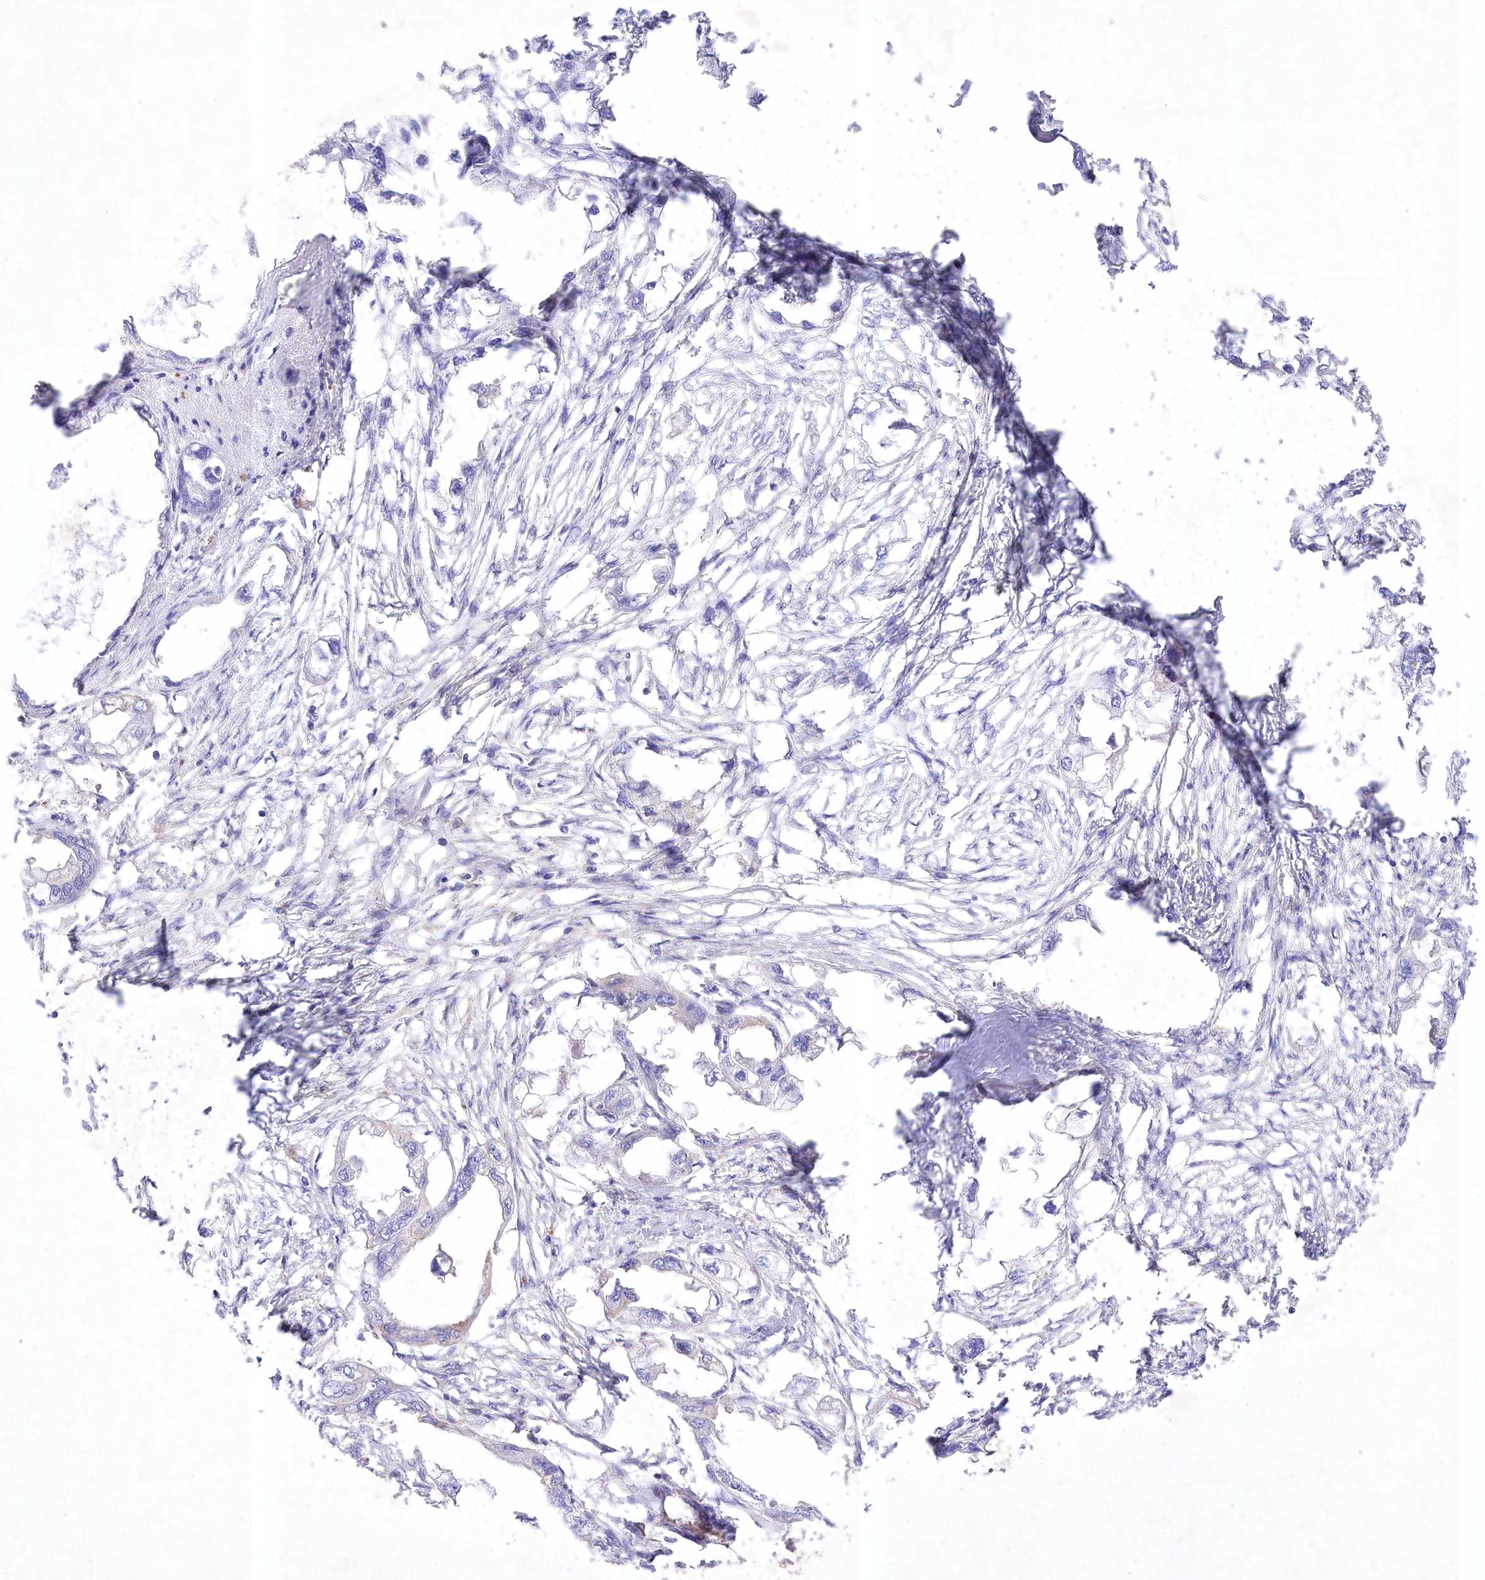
{"staining": {"intensity": "negative", "quantity": "none", "location": "none"}, "tissue": "endometrial cancer", "cell_type": "Tumor cells", "image_type": "cancer", "snomed": [{"axis": "morphology", "description": "Adenocarcinoma, NOS"}, {"axis": "morphology", "description": "Adenocarcinoma, metastatic, NOS"}, {"axis": "topography", "description": "Adipose tissue"}, {"axis": "topography", "description": "Endometrium"}], "caption": "A photomicrograph of human endometrial cancer is negative for staining in tumor cells. (Immunohistochemistry (ihc), brightfield microscopy, high magnification).", "gene": "PRSS53", "patient": {"sex": "female", "age": 67}}